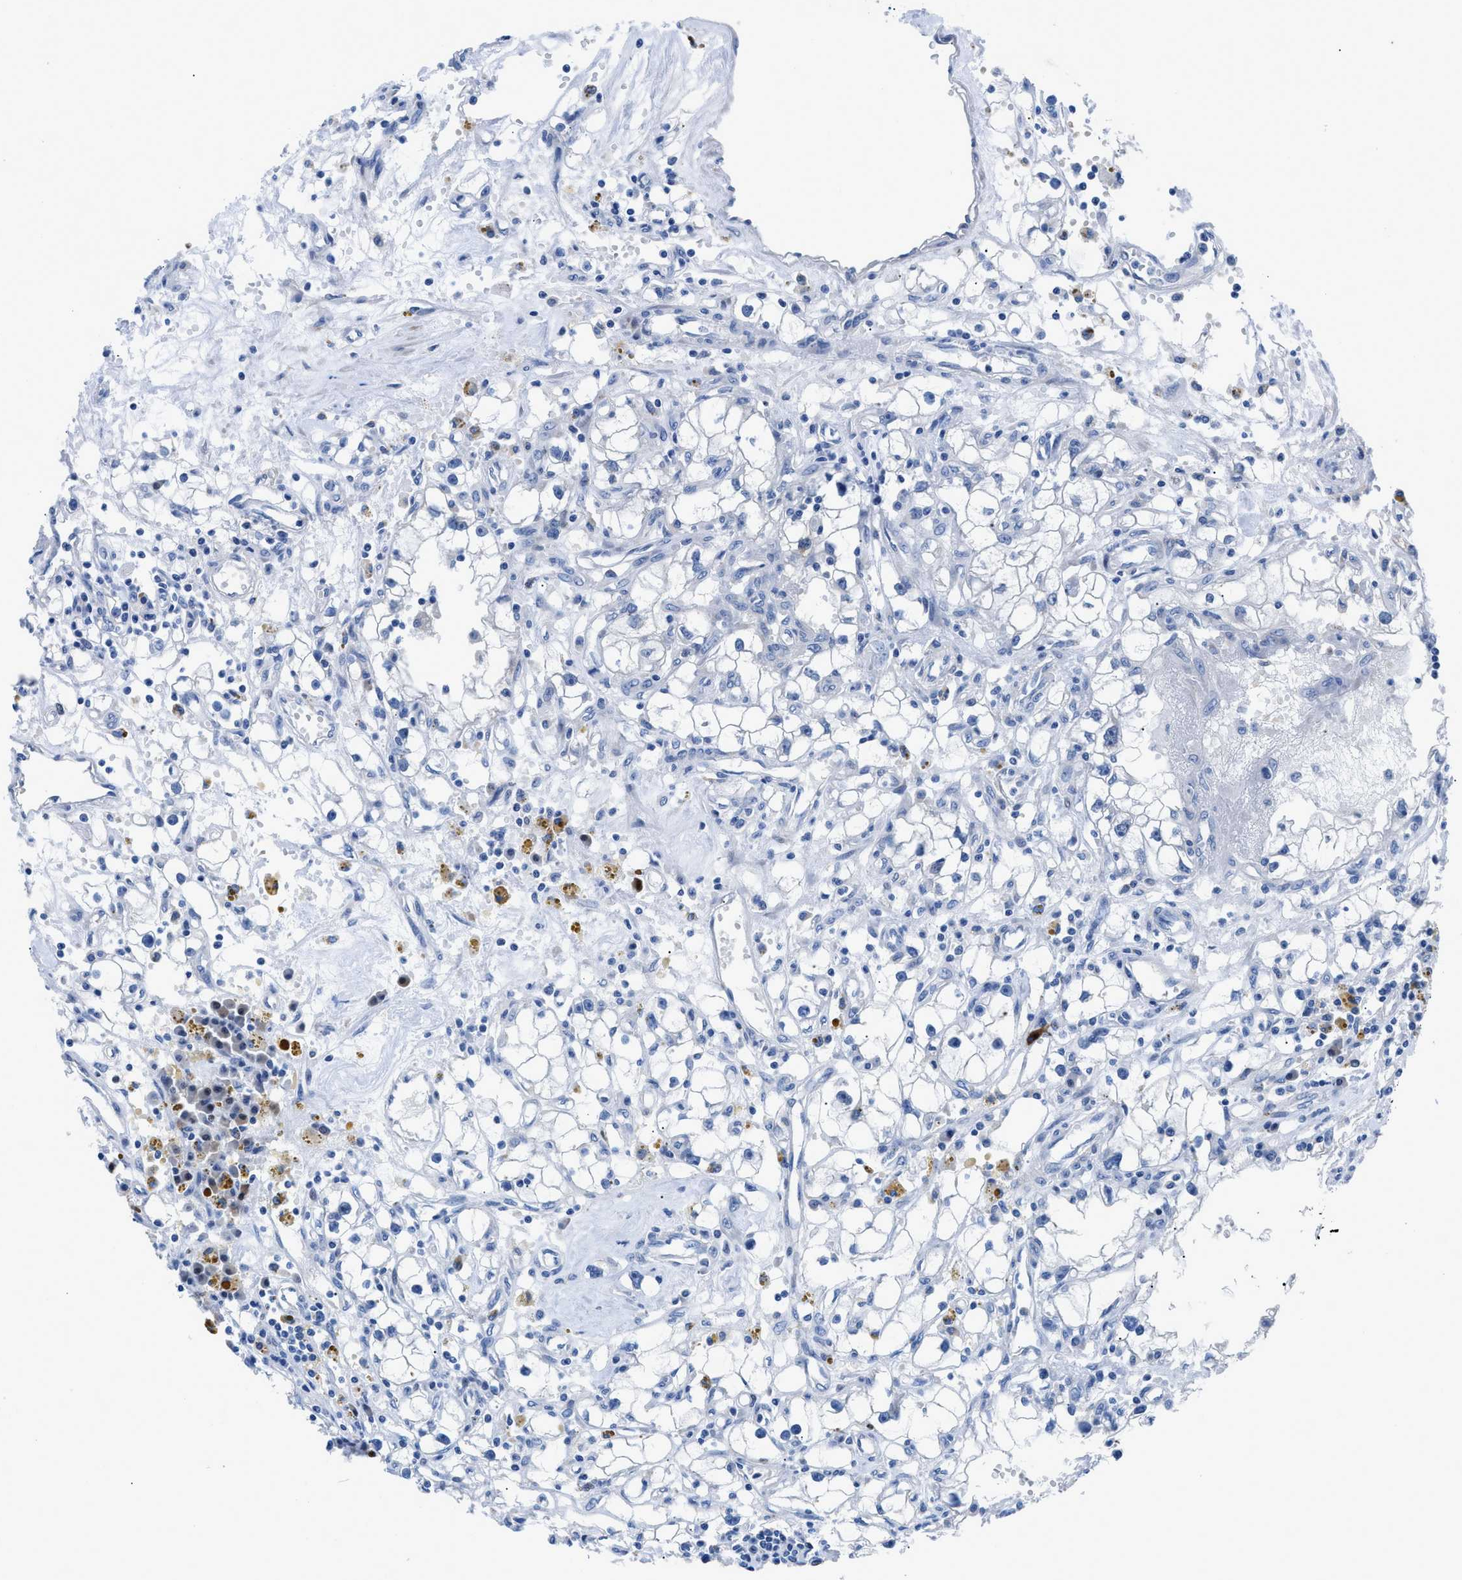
{"staining": {"intensity": "weak", "quantity": "25%-75%", "location": "cytoplasmic/membranous"}, "tissue": "renal cancer", "cell_type": "Tumor cells", "image_type": "cancer", "snomed": [{"axis": "morphology", "description": "Adenocarcinoma, NOS"}, {"axis": "topography", "description": "Kidney"}], "caption": "Tumor cells exhibit weak cytoplasmic/membranous positivity in about 25%-75% of cells in renal adenocarcinoma.", "gene": "UAP1", "patient": {"sex": "male", "age": 56}}